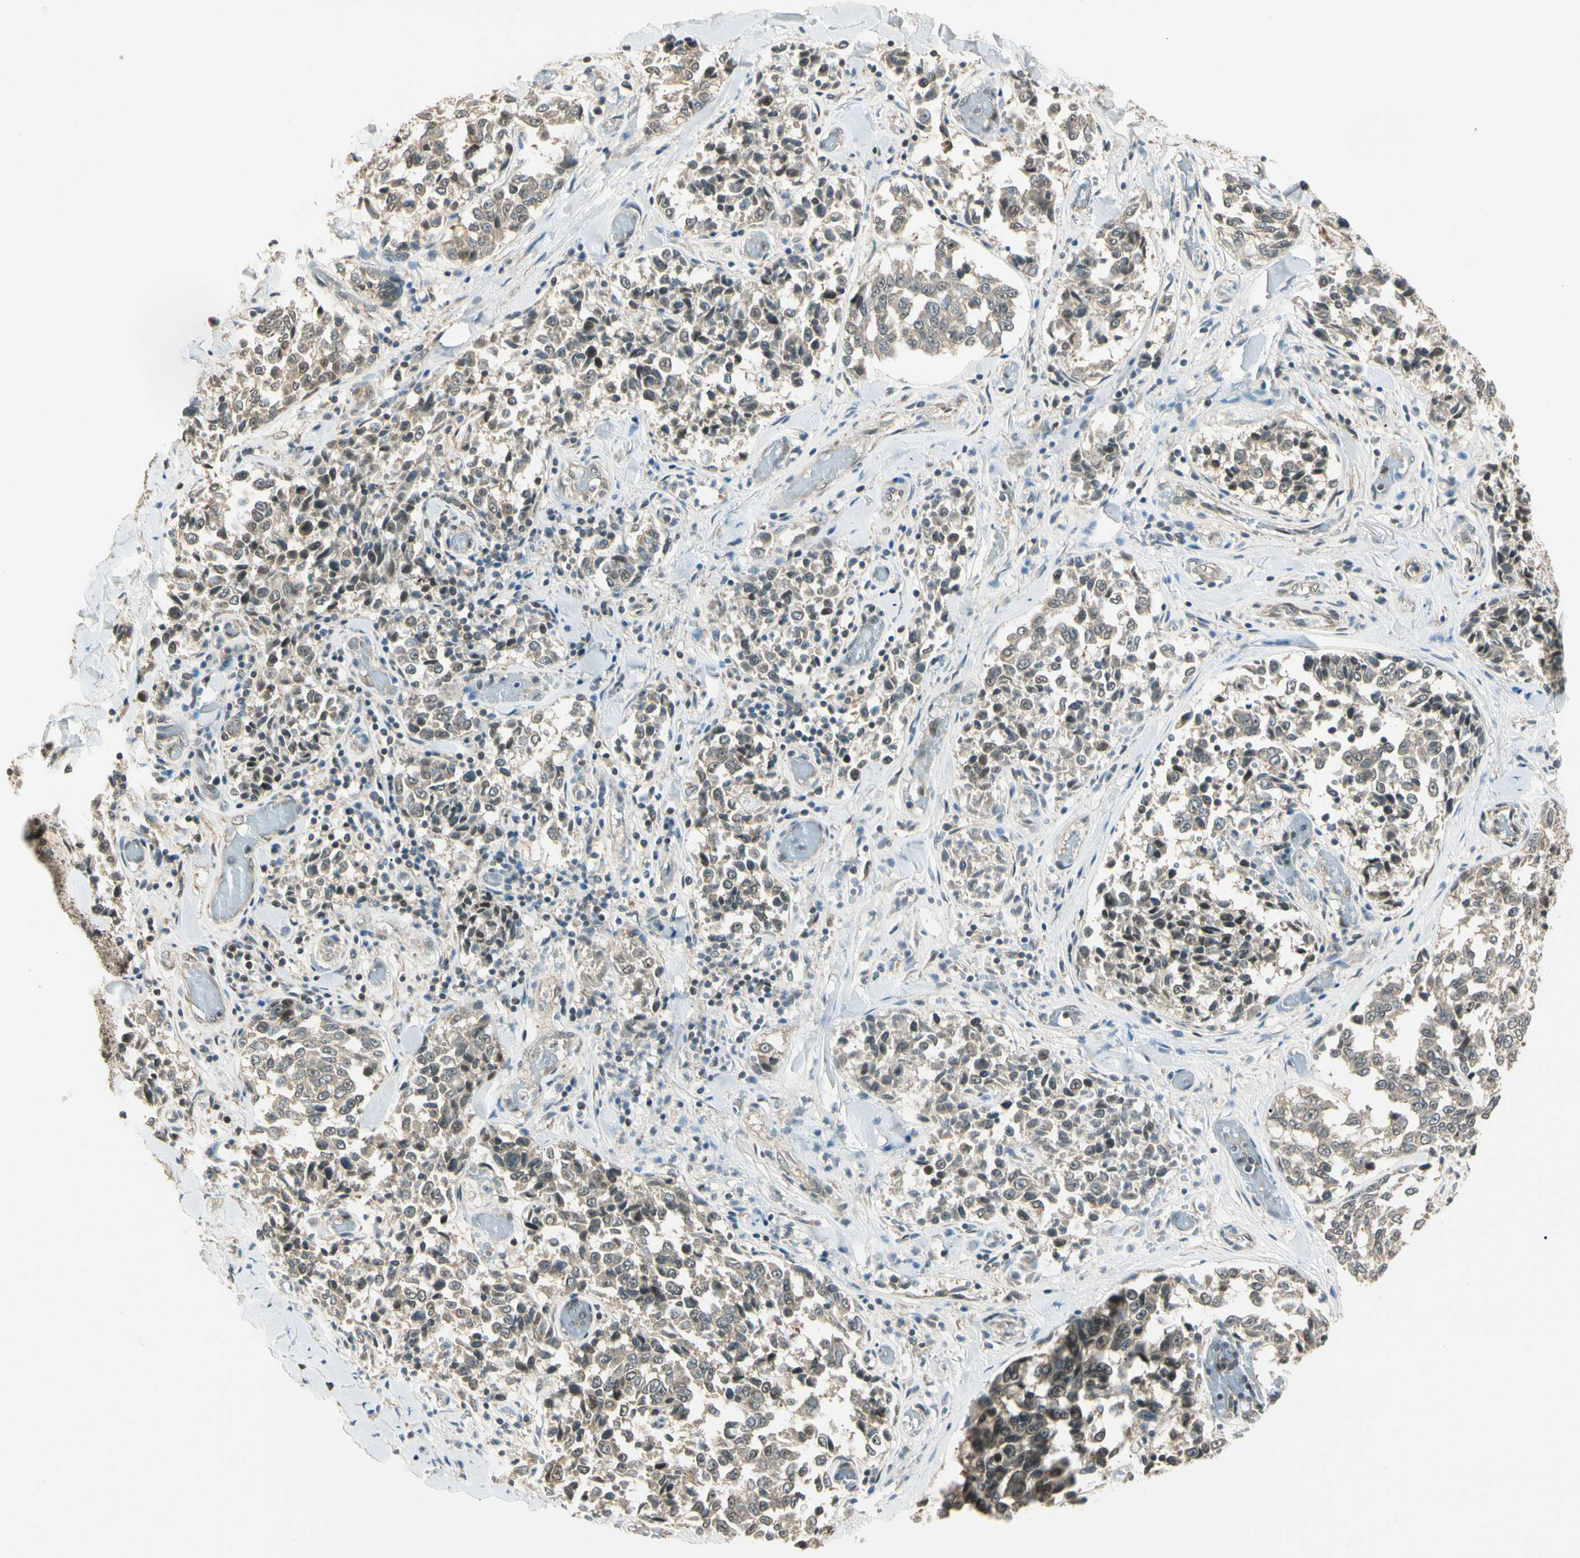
{"staining": {"intensity": "weak", "quantity": ">75%", "location": "cytoplasmic/membranous,nuclear"}, "tissue": "melanoma", "cell_type": "Tumor cells", "image_type": "cancer", "snomed": [{"axis": "morphology", "description": "Malignant melanoma, NOS"}, {"axis": "topography", "description": "Skin"}], "caption": "Protein staining of malignant melanoma tissue exhibits weak cytoplasmic/membranous and nuclear staining in approximately >75% of tumor cells. (DAB (3,3'-diaminobenzidine) = brown stain, brightfield microscopy at high magnification).", "gene": "ZSCAN12", "patient": {"sex": "female", "age": 64}}